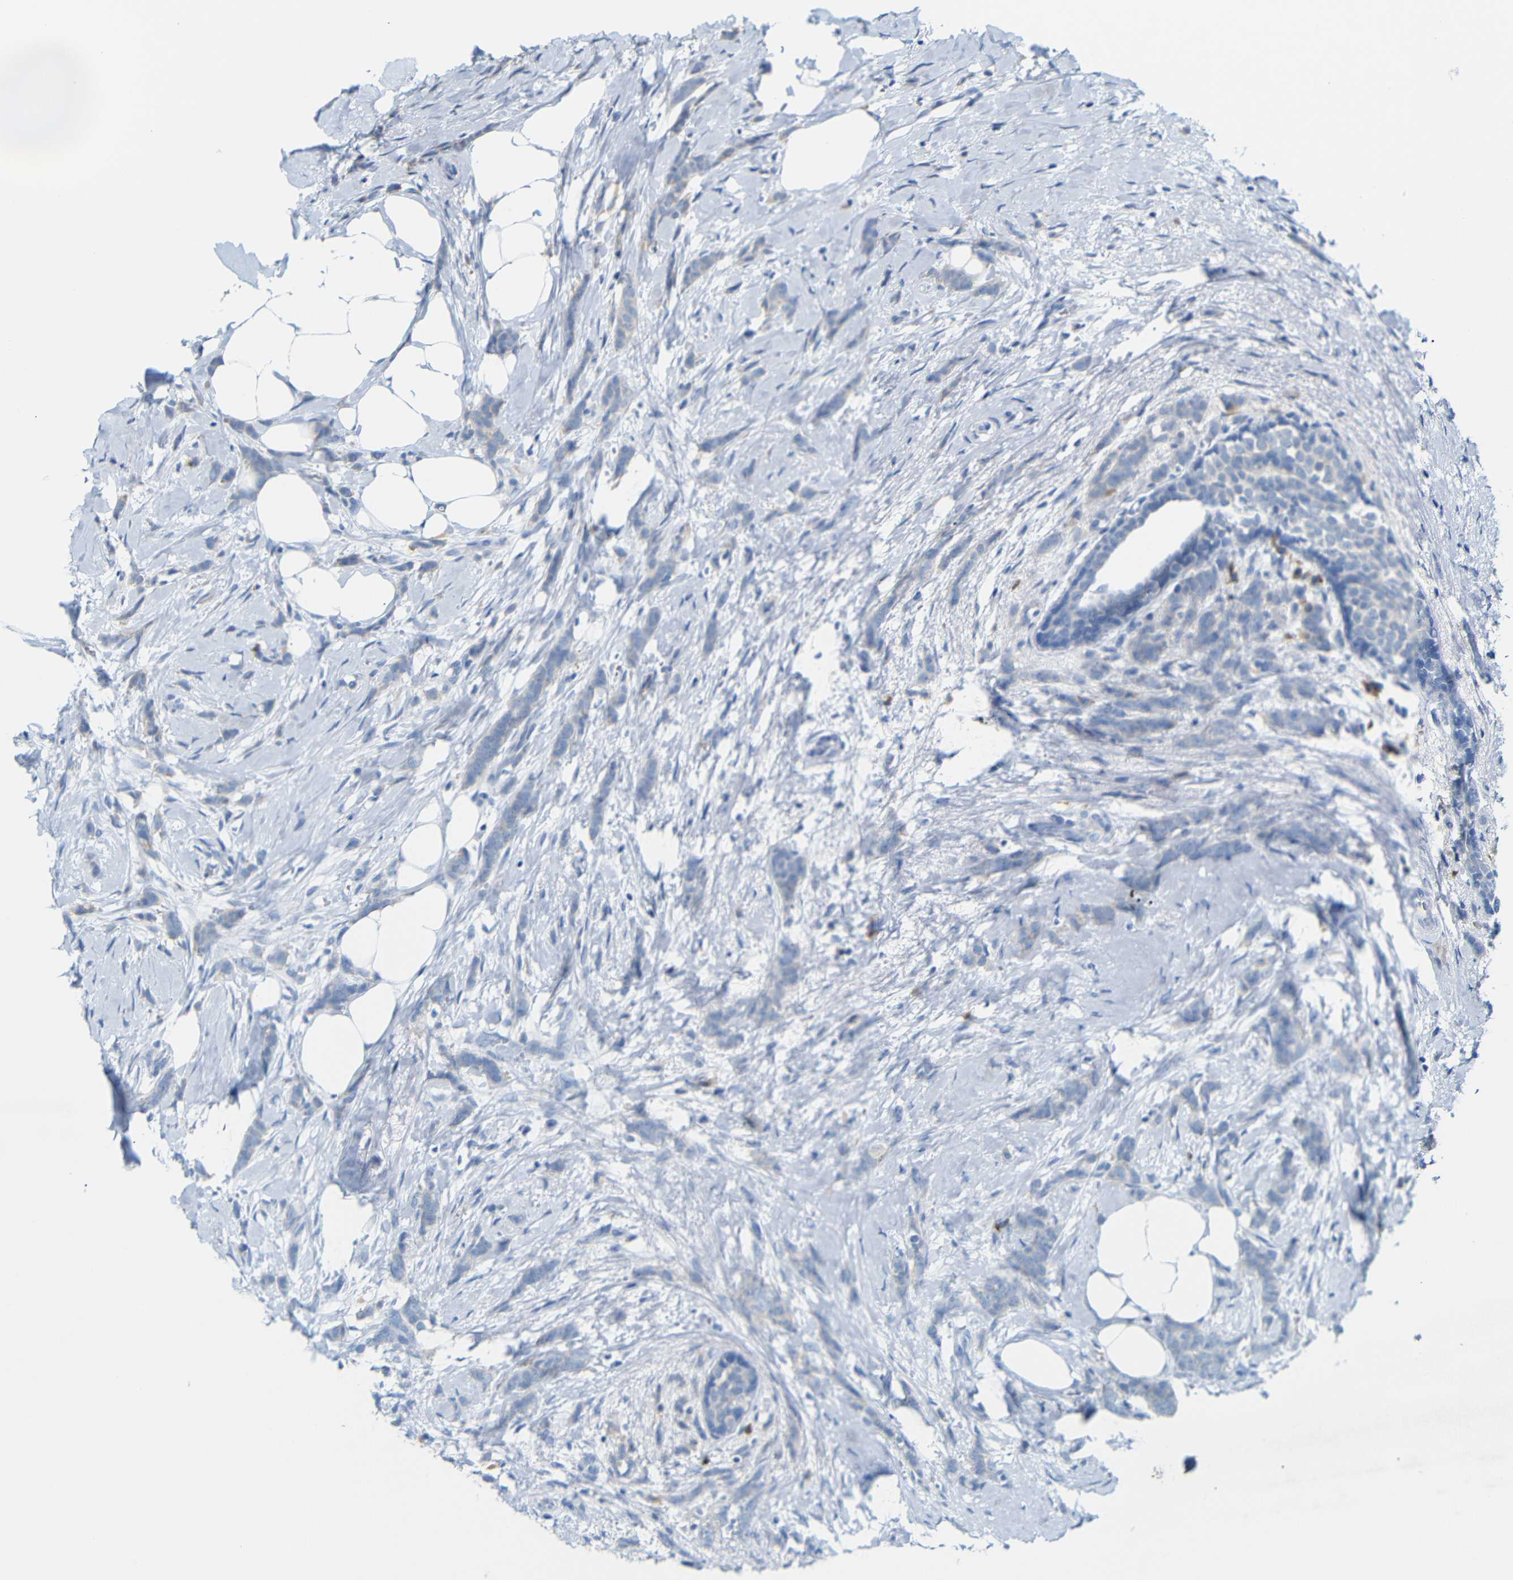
{"staining": {"intensity": "negative", "quantity": "none", "location": "none"}, "tissue": "breast cancer", "cell_type": "Tumor cells", "image_type": "cancer", "snomed": [{"axis": "morphology", "description": "Lobular carcinoma, in situ"}, {"axis": "morphology", "description": "Lobular carcinoma"}, {"axis": "topography", "description": "Breast"}], "caption": "The IHC histopathology image has no significant expression in tumor cells of lobular carcinoma (breast) tissue.", "gene": "FCRL1", "patient": {"sex": "female", "age": 41}}